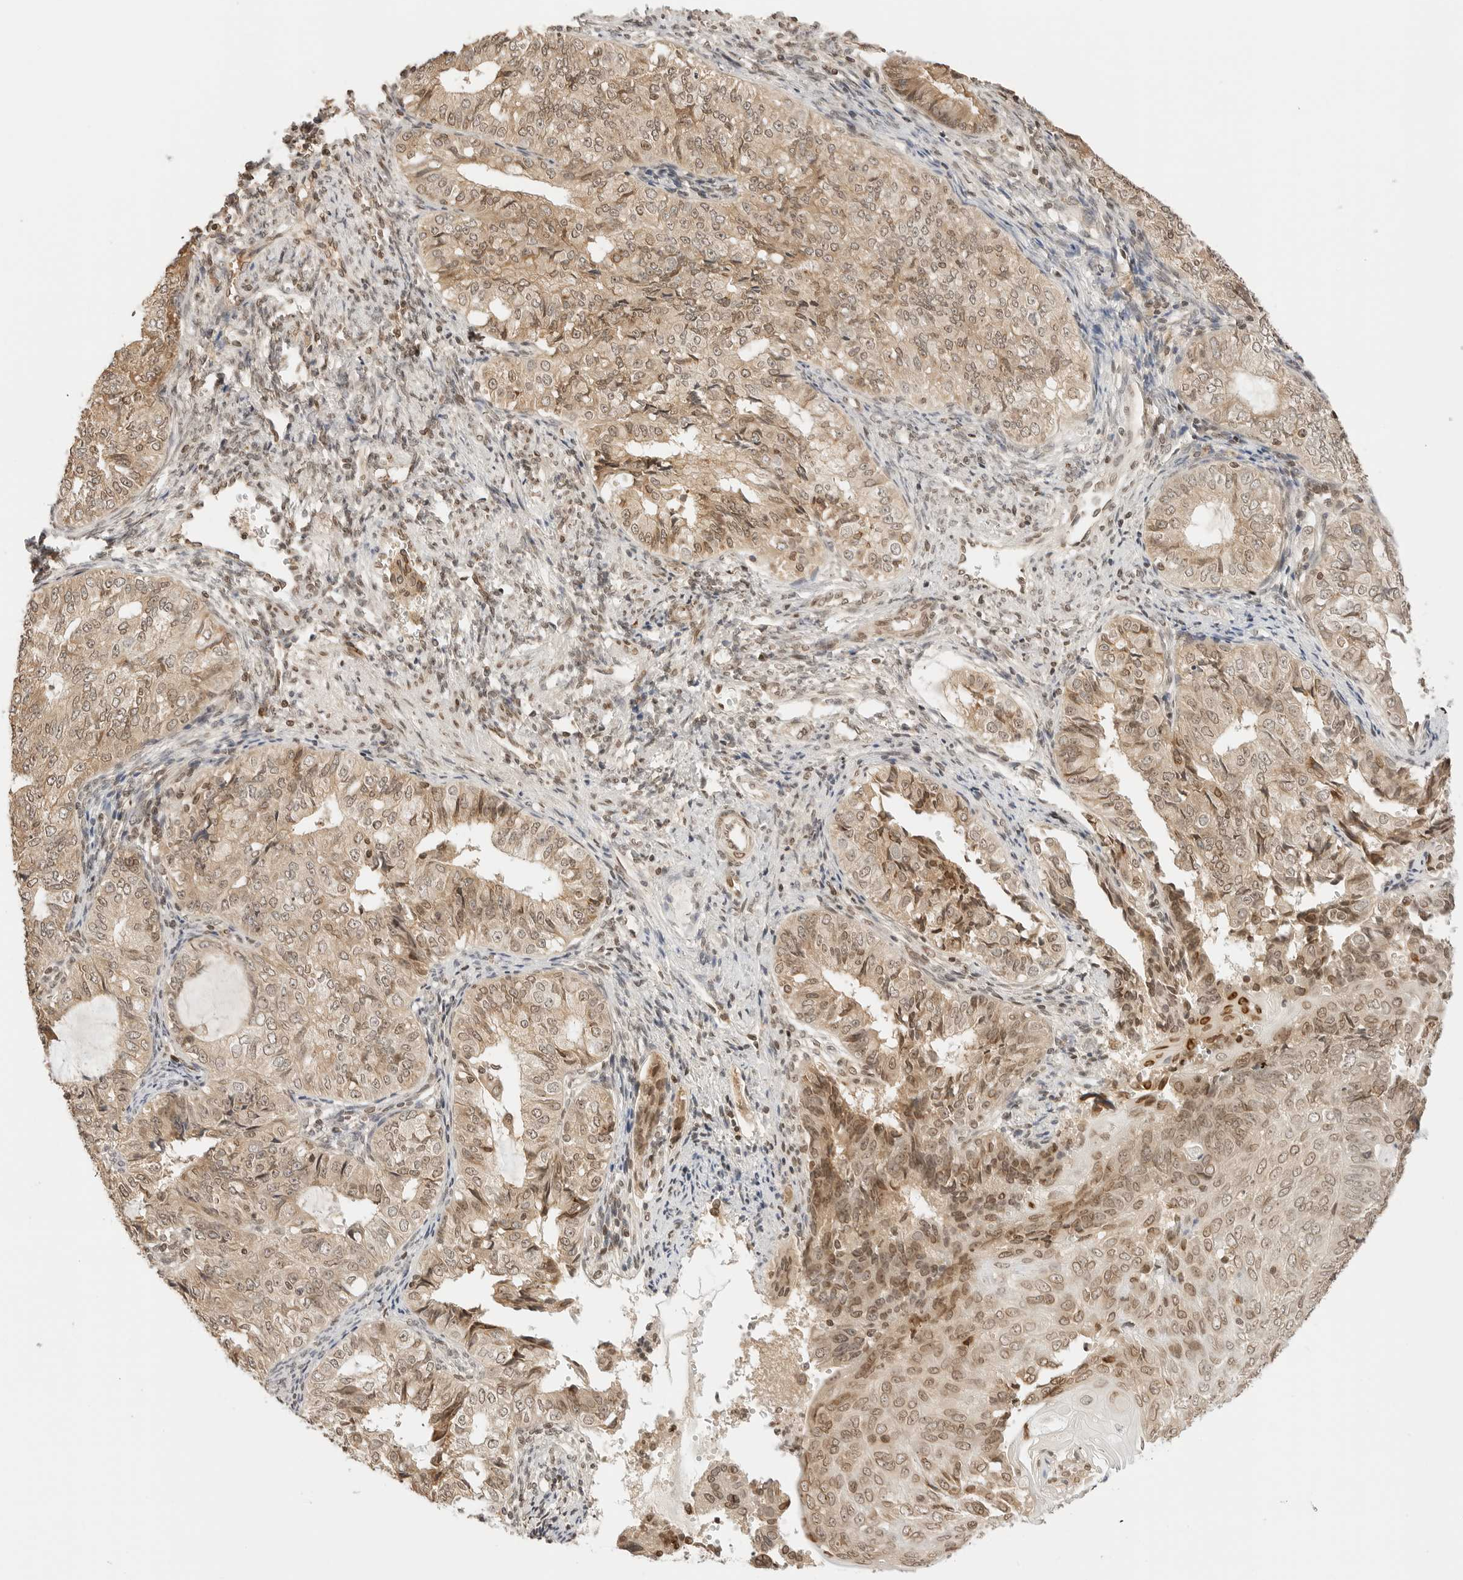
{"staining": {"intensity": "moderate", "quantity": ">75%", "location": "cytoplasmic/membranous,nuclear"}, "tissue": "endometrial cancer", "cell_type": "Tumor cells", "image_type": "cancer", "snomed": [{"axis": "morphology", "description": "Adenocarcinoma, NOS"}, {"axis": "topography", "description": "Endometrium"}], "caption": "Immunohistochemical staining of endometrial cancer (adenocarcinoma) reveals moderate cytoplasmic/membranous and nuclear protein positivity in approximately >75% of tumor cells.", "gene": "POLH", "patient": {"sex": "female", "age": 32}}